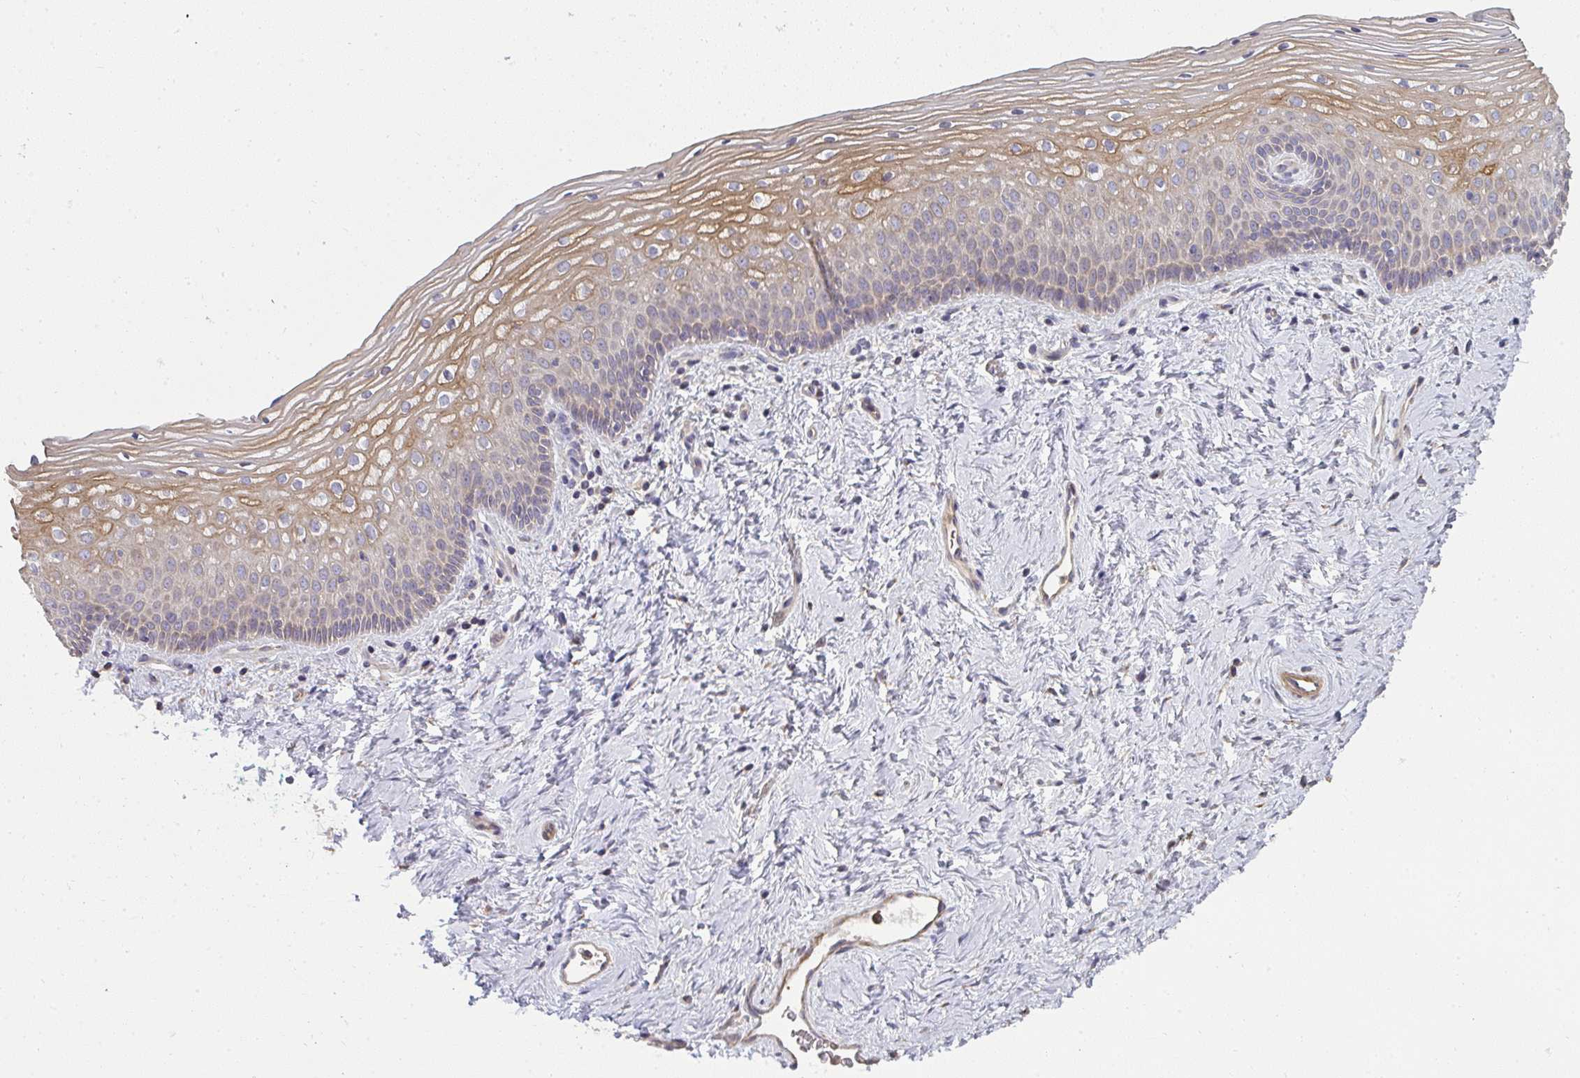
{"staining": {"intensity": "moderate", "quantity": "<25%", "location": "cytoplasmic/membranous"}, "tissue": "vagina", "cell_type": "Squamous epithelial cells", "image_type": "normal", "snomed": [{"axis": "morphology", "description": "Normal tissue, NOS"}, {"axis": "topography", "description": "Vagina"}], "caption": "Immunohistochemistry photomicrograph of benign vagina: vagina stained using IHC displays low levels of moderate protein expression localized specifically in the cytoplasmic/membranous of squamous epithelial cells, appearing as a cytoplasmic/membranous brown color.", "gene": "ZFYVE28", "patient": {"sex": "female", "age": 45}}